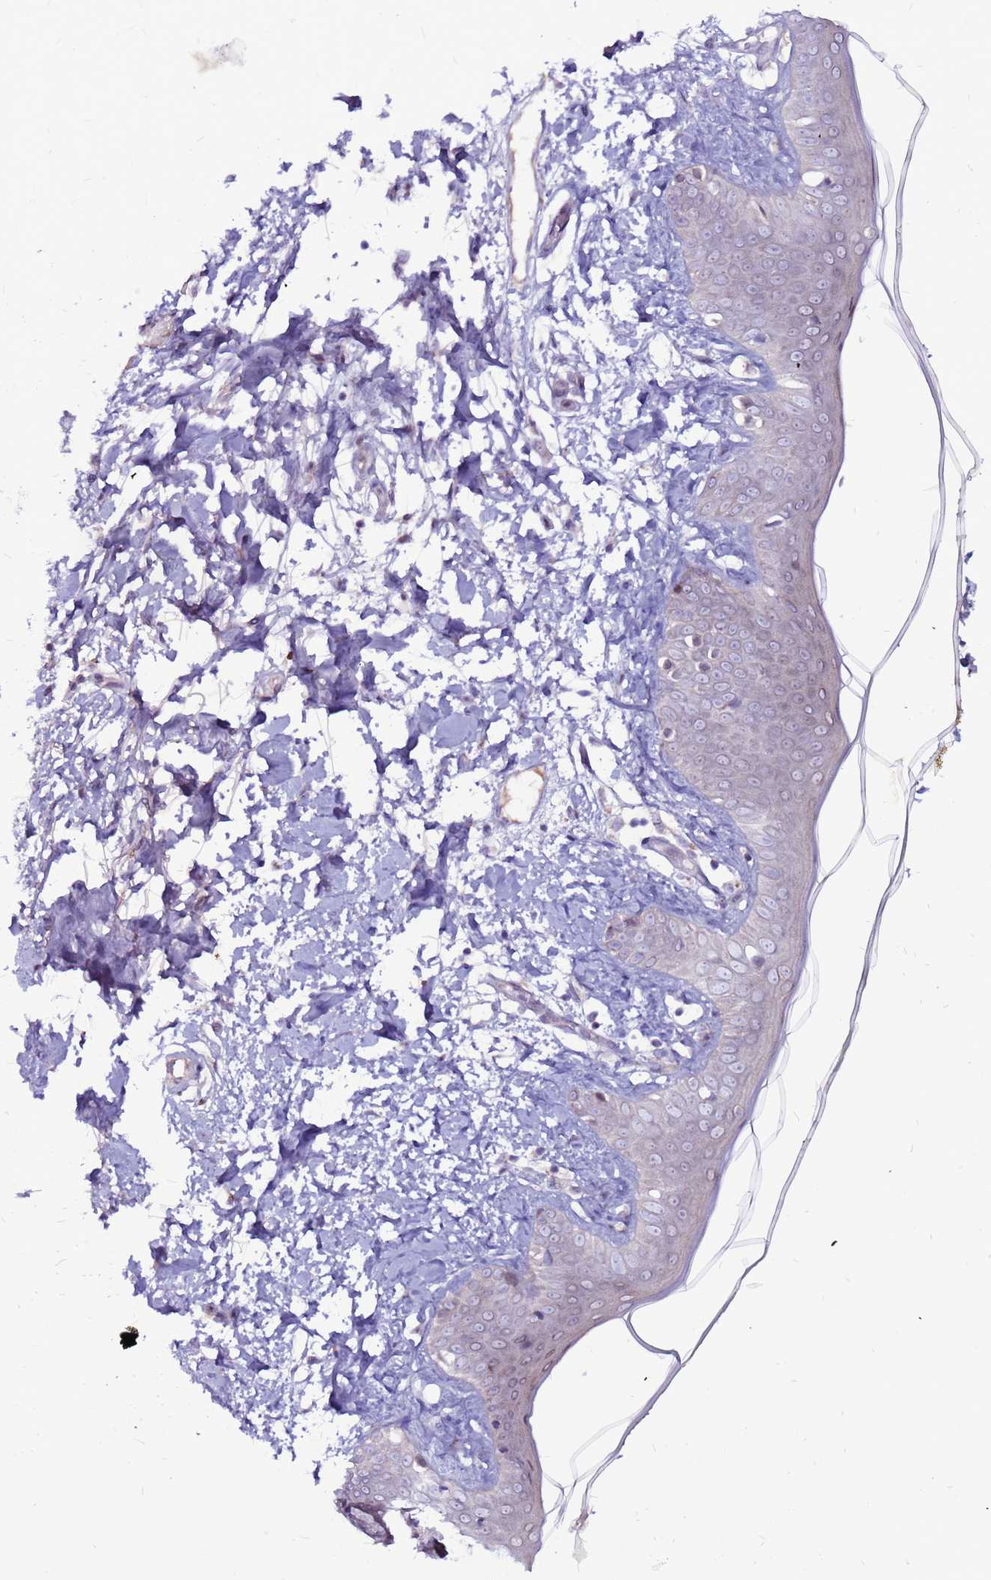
{"staining": {"intensity": "weak", "quantity": ">75%", "location": "cytoplasmic/membranous"}, "tissue": "skin", "cell_type": "Fibroblasts", "image_type": "normal", "snomed": [{"axis": "morphology", "description": "Normal tissue, NOS"}, {"axis": "topography", "description": "Skin"}], "caption": "Protein positivity by immunohistochemistry (IHC) reveals weak cytoplasmic/membranous expression in approximately >75% of fibroblasts in normal skin.", "gene": "CCDC71", "patient": {"sex": "female", "age": 34}}